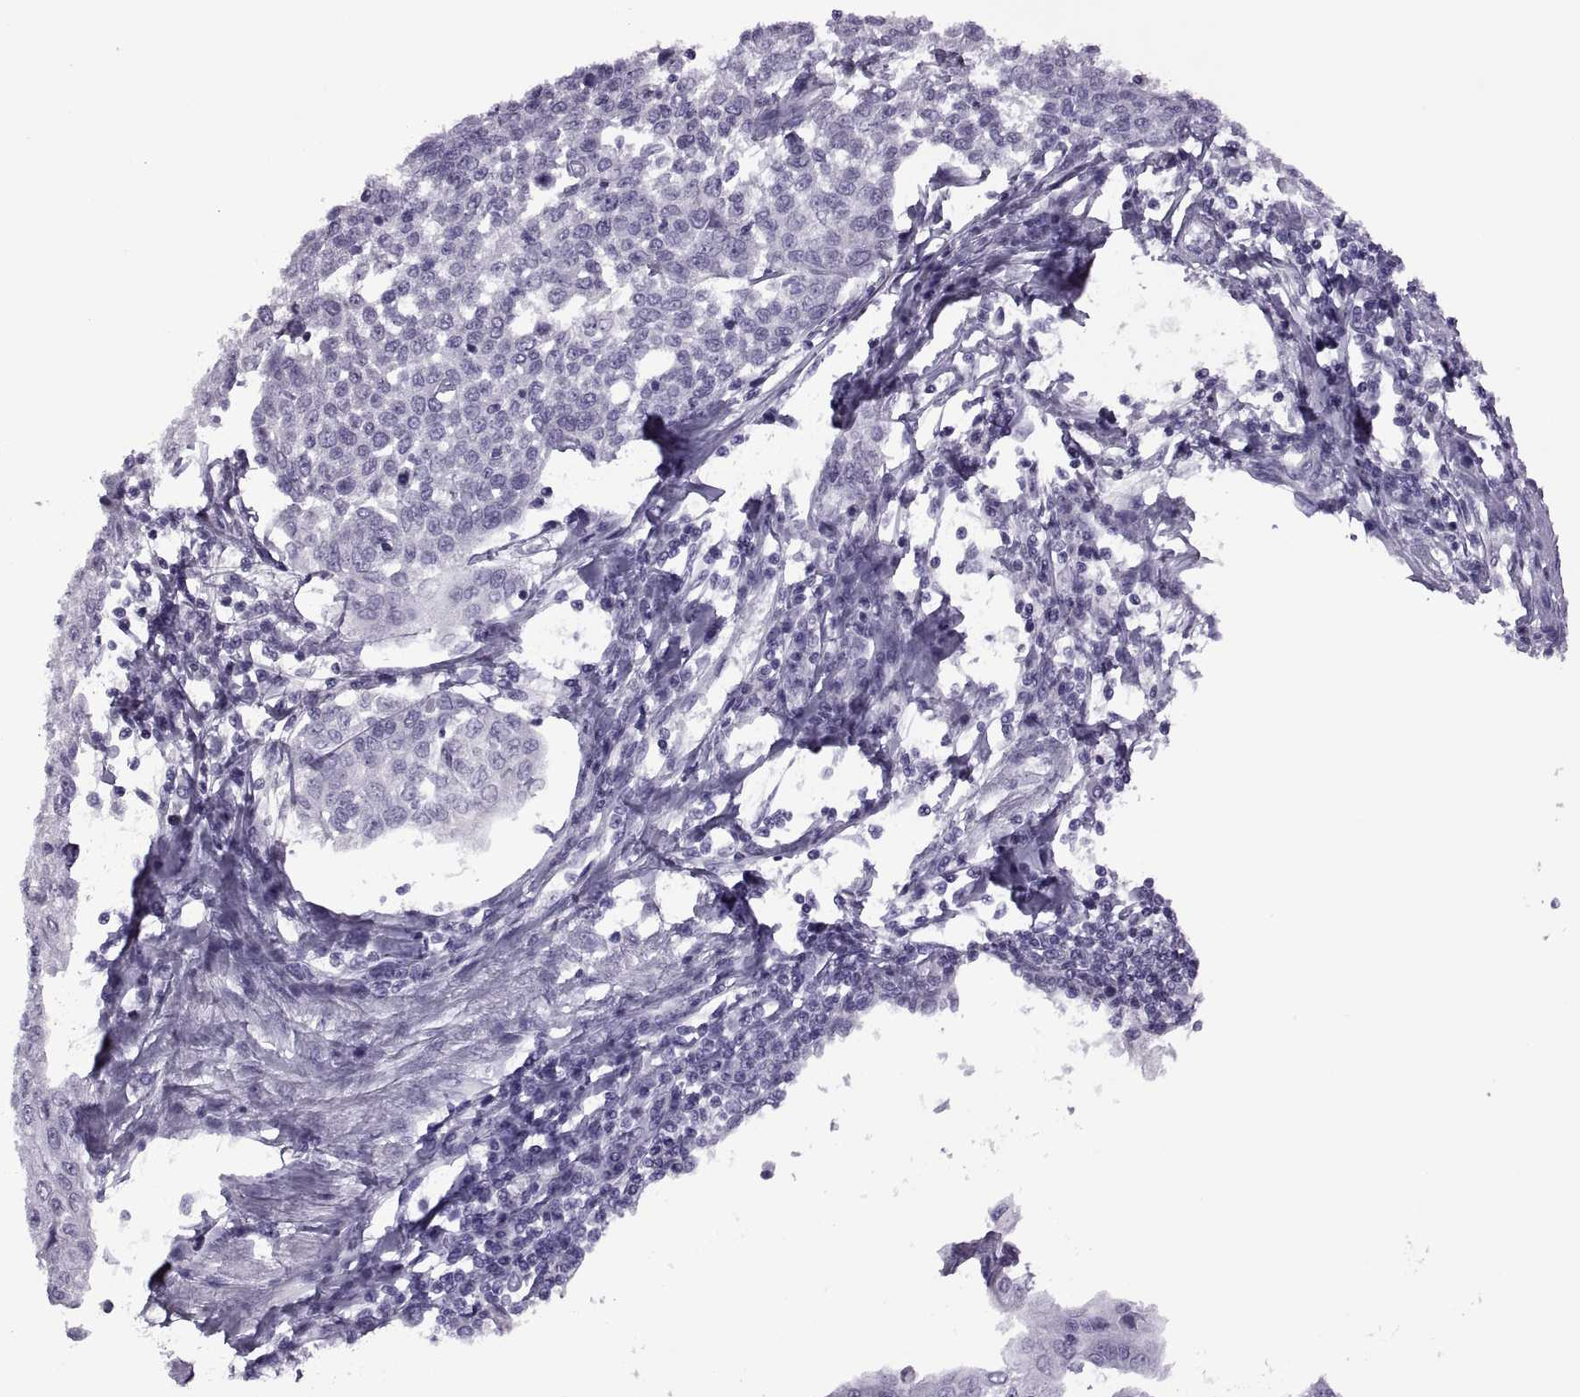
{"staining": {"intensity": "negative", "quantity": "none", "location": "none"}, "tissue": "cervical cancer", "cell_type": "Tumor cells", "image_type": "cancer", "snomed": [{"axis": "morphology", "description": "Squamous cell carcinoma, NOS"}, {"axis": "topography", "description": "Cervix"}], "caption": "The photomicrograph demonstrates no significant positivity in tumor cells of cervical cancer.", "gene": "FAM24A", "patient": {"sex": "female", "age": 34}}